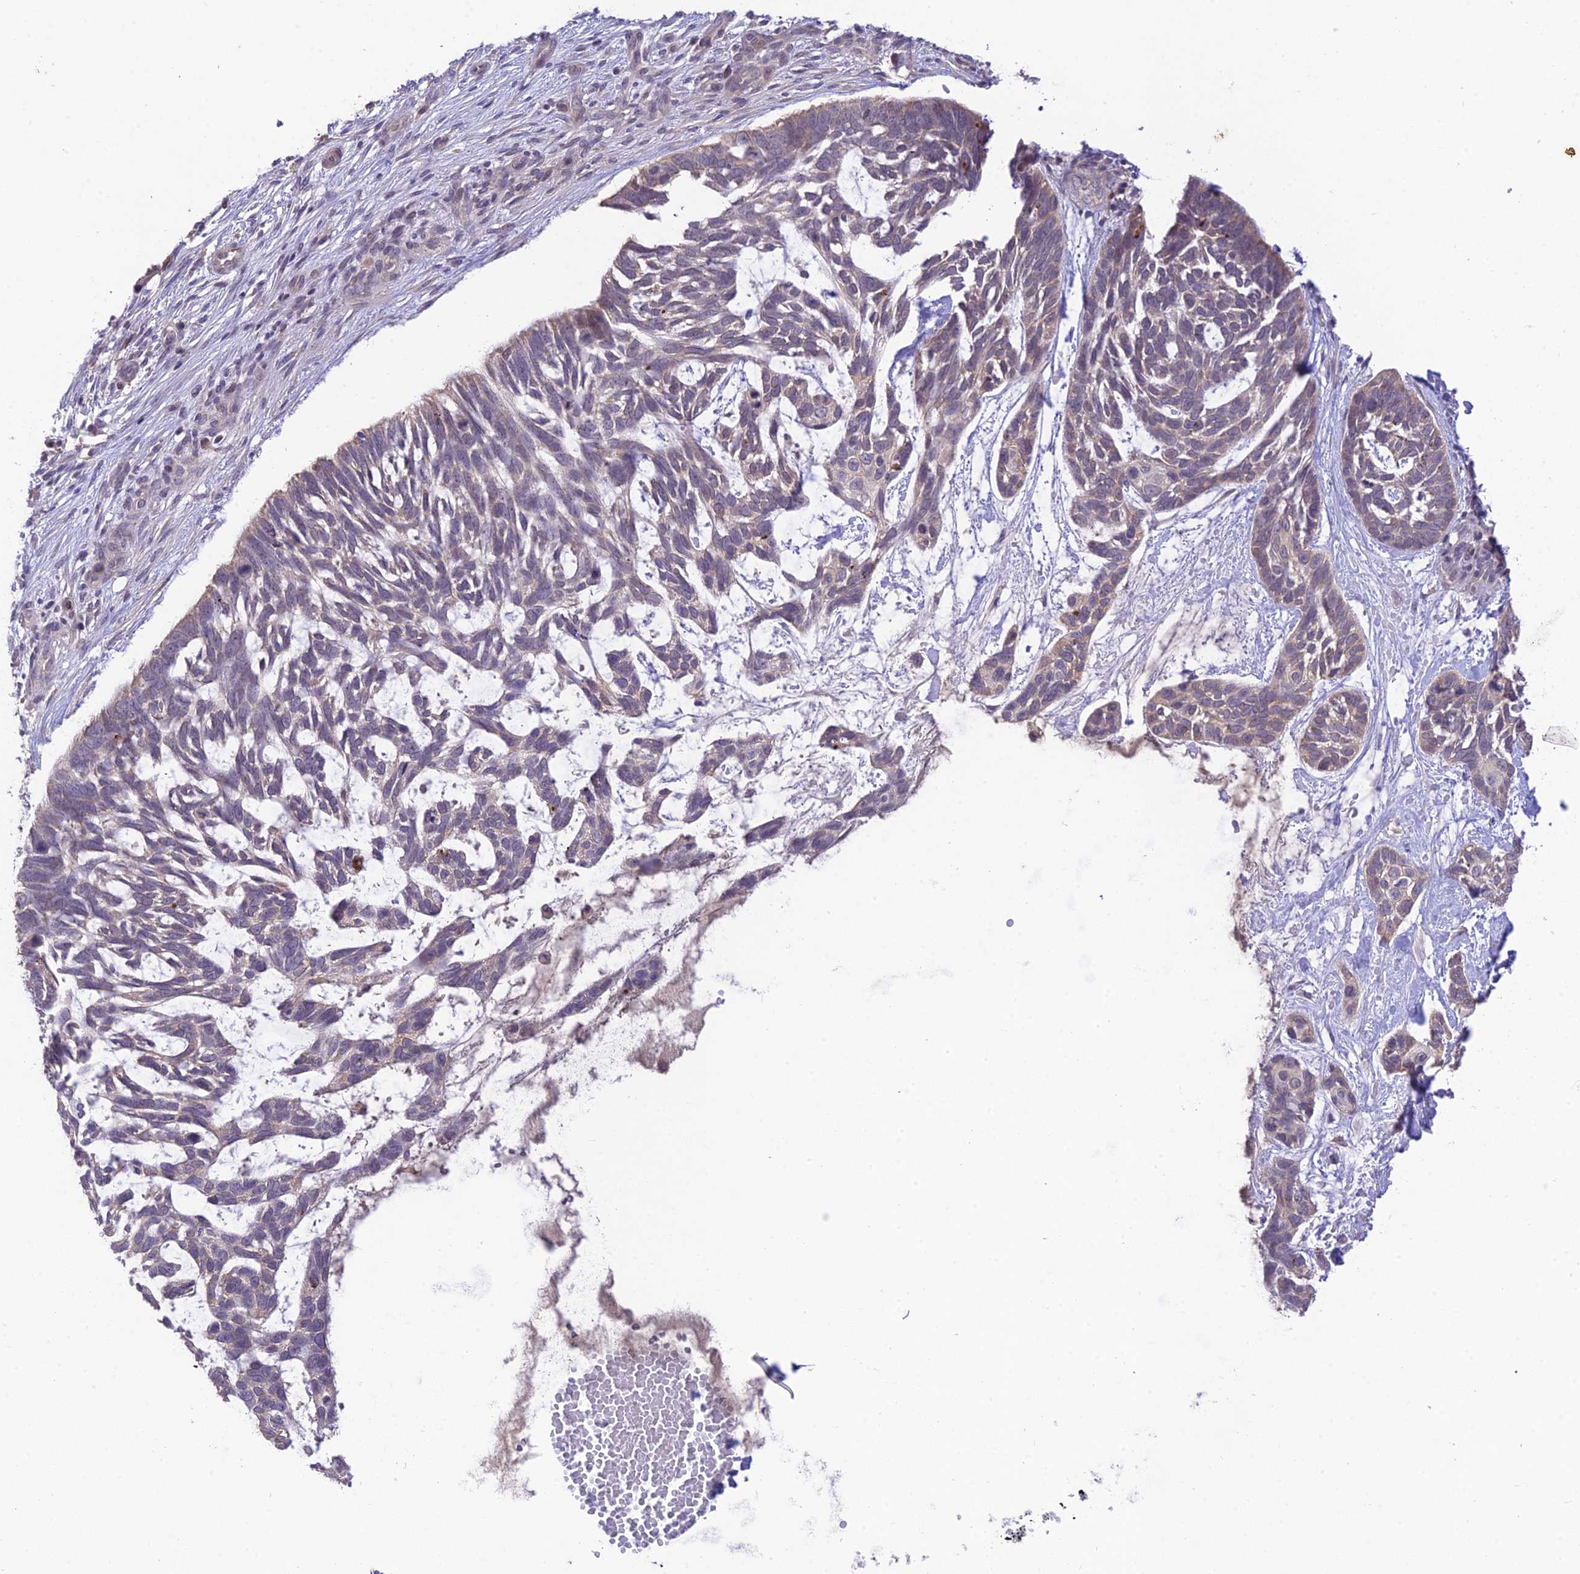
{"staining": {"intensity": "weak", "quantity": "<25%", "location": "cytoplasmic/membranous"}, "tissue": "skin cancer", "cell_type": "Tumor cells", "image_type": "cancer", "snomed": [{"axis": "morphology", "description": "Basal cell carcinoma"}, {"axis": "topography", "description": "Skin"}], "caption": "This image is of skin cancer stained with IHC to label a protein in brown with the nuclei are counter-stained blue. There is no positivity in tumor cells.", "gene": "TEKT1", "patient": {"sex": "male", "age": 88}}